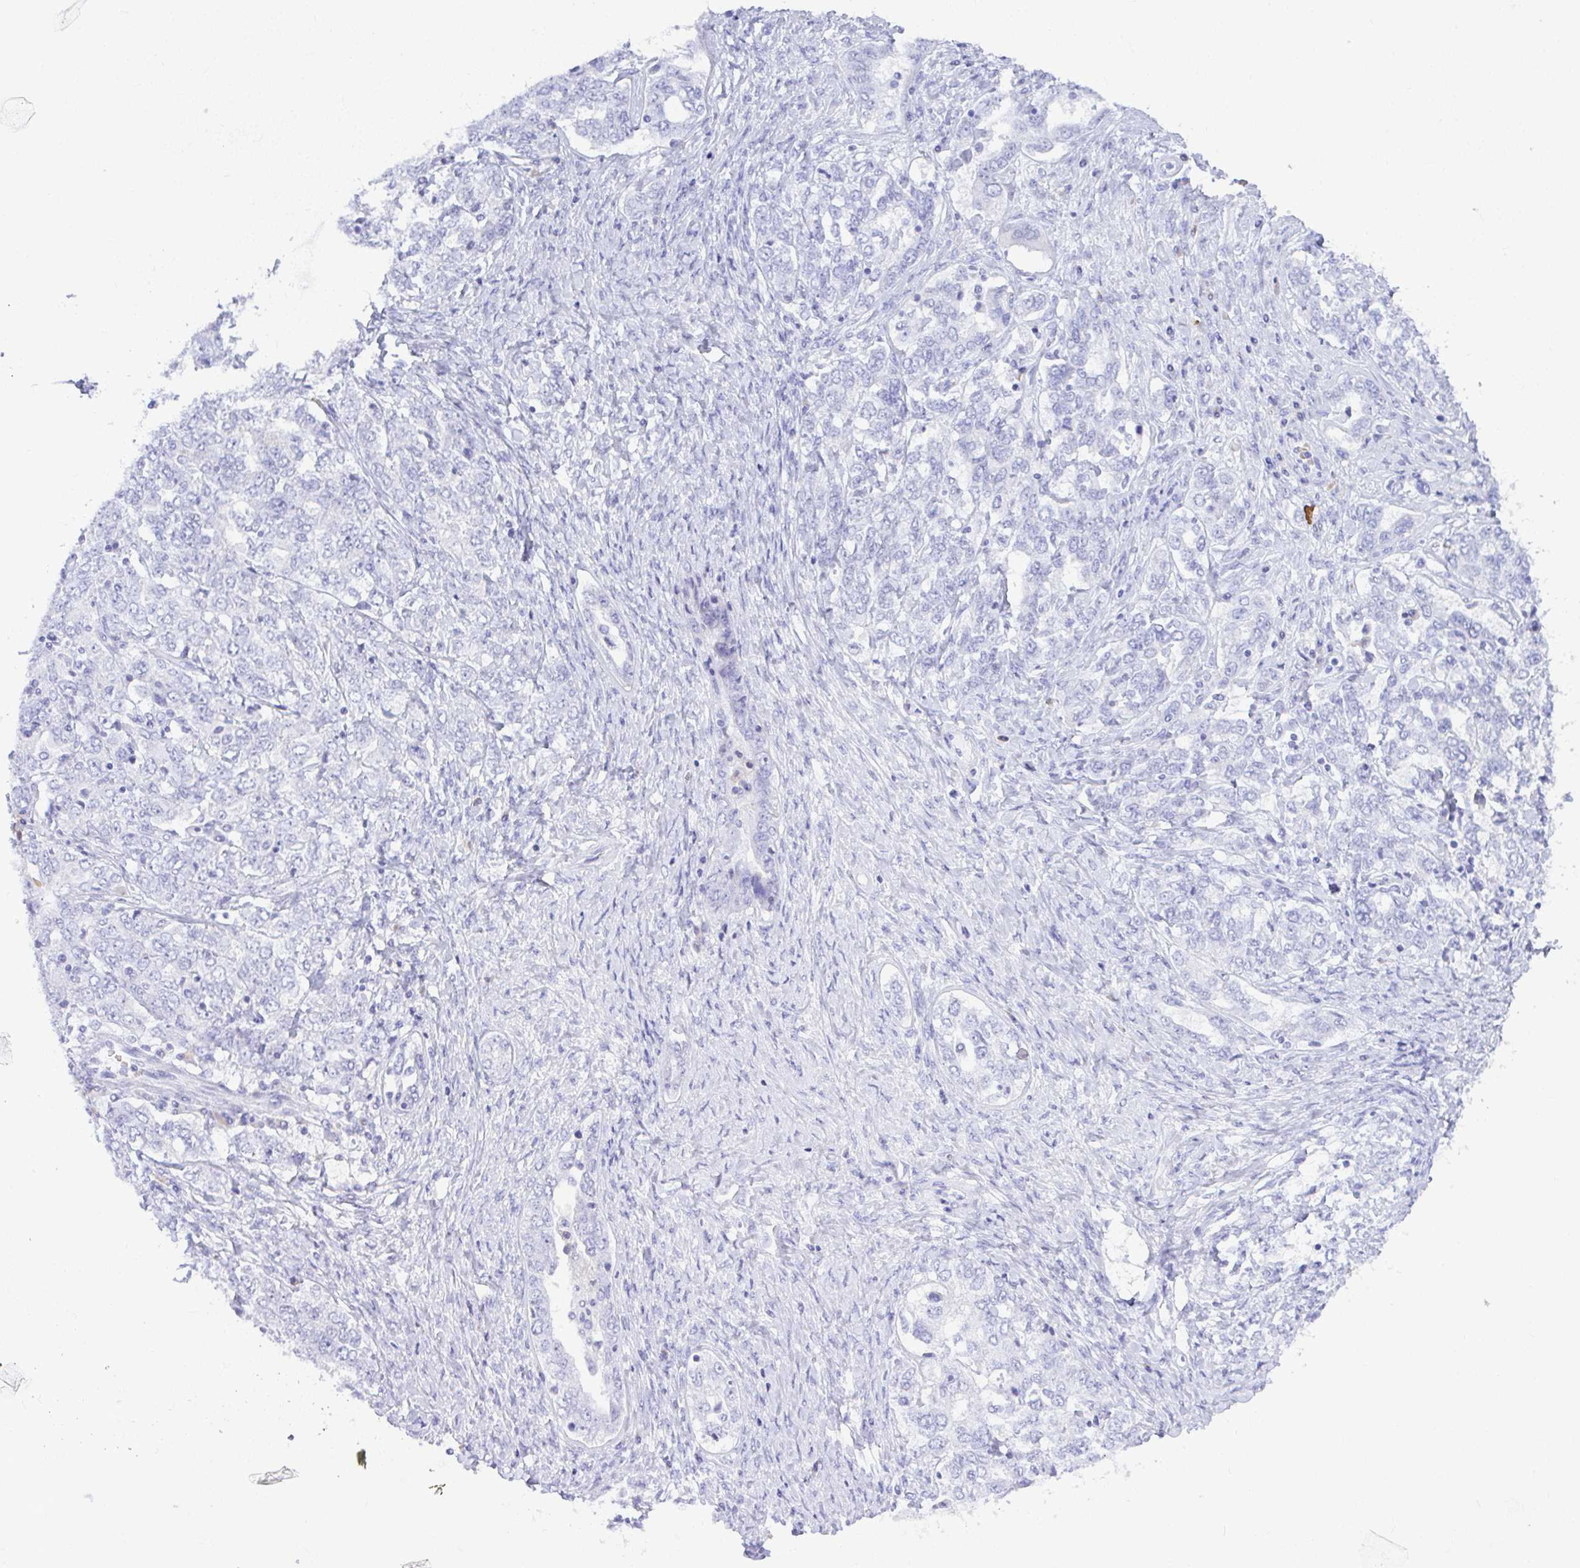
{"staining": {"intensity": "negative", "quantity": "none", "location": "none"}, "tissue": "ovarian cancer", "cell_type": "Tumor cells", "image_type": "cancer", "snomed": [{"axis": "morphology", "description": "Carcinoma, endometroid"}, {"axis": "topography", "description": "Ovary"}], "caption": "The photomicrograph shows no significant staining in tumor cells of ovarian endometroid carcinoma.", "gene": "SEL1L2", "patient": {"sex": "female", "age": 62}}